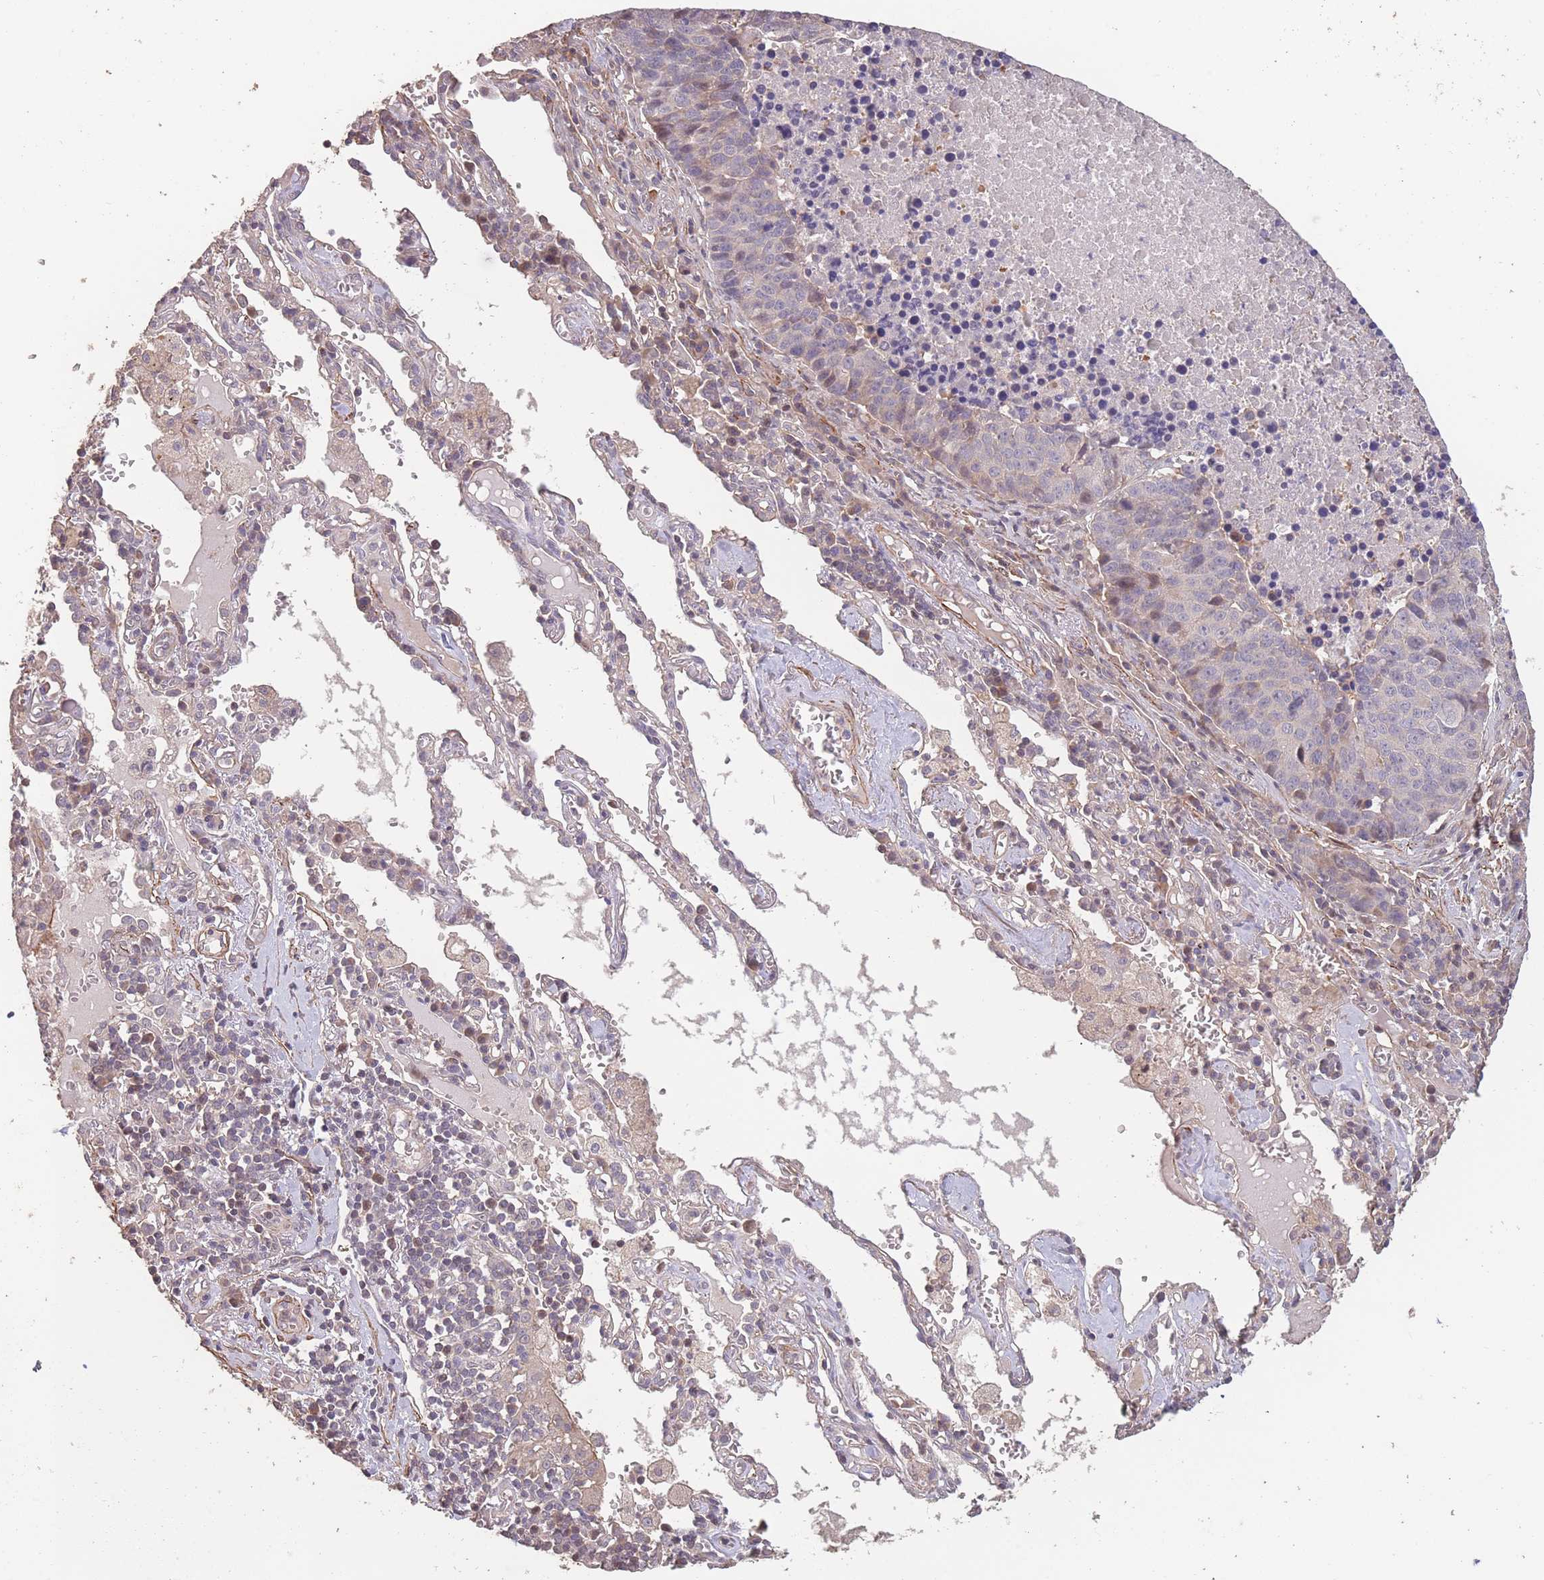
{"staining": {"intensity": "weak", "quantity": "<25%", "location": "nuclear"}, "tissue": "lung cancer", "cell_type": "Tumor cells", "image_type": "cancer", "snomed": [{"axis": "morphology", "description": "Squamous cell carcinoma, NOS"}, {"axis": "topography", "description": "Lung"}], "caption": "Protein analysis of lung cancer exhibits no significant positivity in tumor cells.", "gene": "NLRC4", "patient": {"sex": "female", "age": 66}}